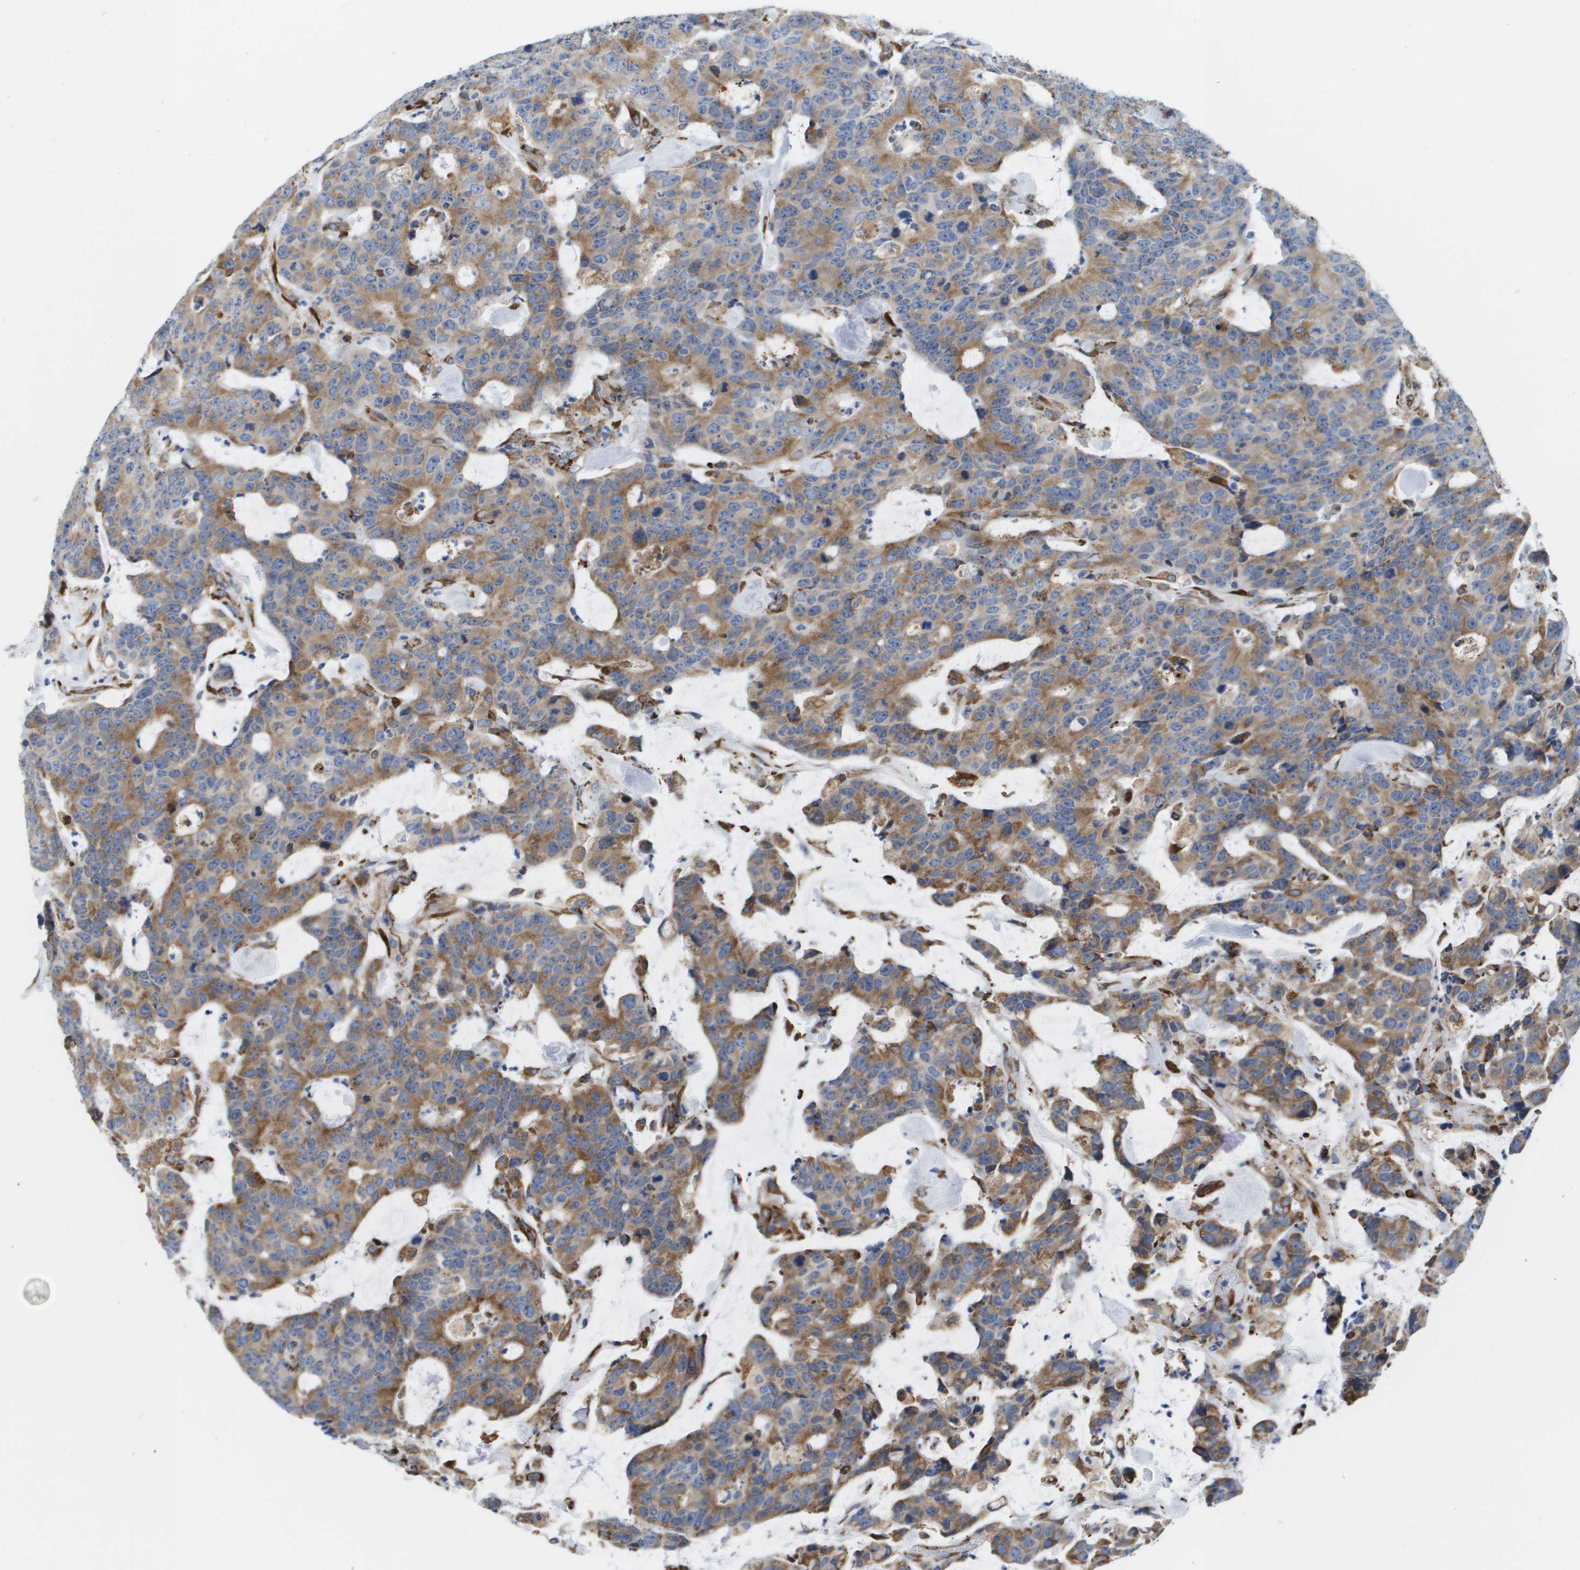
{"staining": {"intensity": "moderate", "quantity": ">75%", "location": "cytoplasmic/membranous"}, "tissue": "colorectal cancer", "cell_type": "Tumor cells", "image_type": "cancer", "snomed": [{"axis": "morphology", "description": "Adenocarcinoma, NOS"}, {"axis": "topography", "description": "Colon"}], "caption": "Human adenocarcinoma (colorectal) stained with a brown dye demonstrates moderate cytoplasmic/membranous positive staining in approximately >75% of tumor cells.", "gene": "ST3GAL2", "patient": {"sex": "female", "age": 86}}